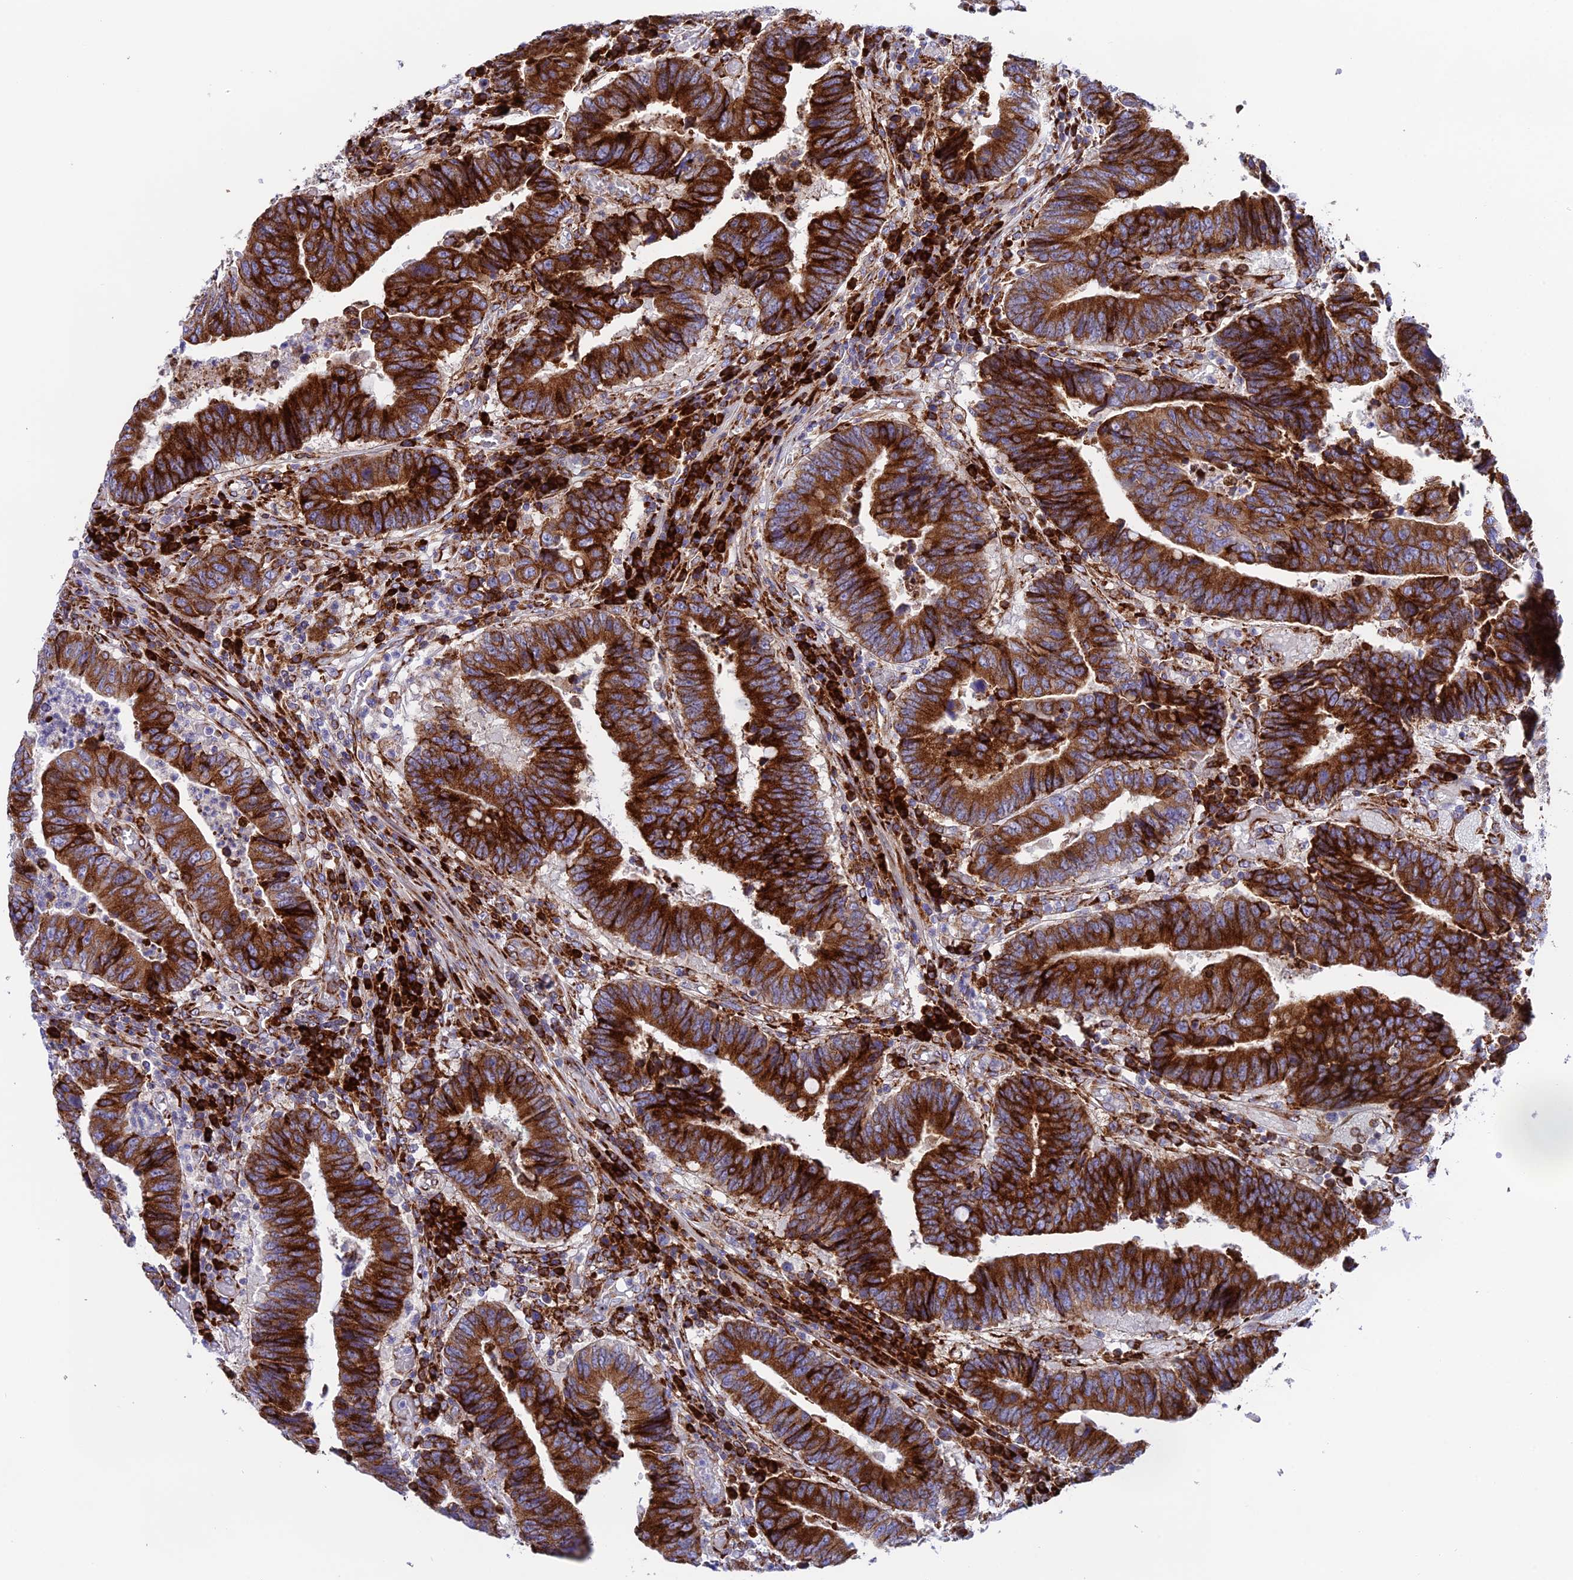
{"staining": {"intensity": "strong", "quantity": ">75%", "location": "cytoplasmic/membranous"}, "tissue": "colorectal cancer", "cell_type": "Tumor cells", "image_type": "cancer", "snomed": [{"axis": "morphology", "description": "Adenocarcinoma, NOS"}, {"axis": "topography", "description": "Rectum"}], "caption": "A high-resolution histopathology image shows immunohistochemistry (IHC) staining of colorectal cancer (adenocarcinoma), which shows strong cytoplasmic/membranous positivity in about >75% of tumor cells.", "gene": "TUBGCP6", "patient": {"sex": "male", "age": 84}}